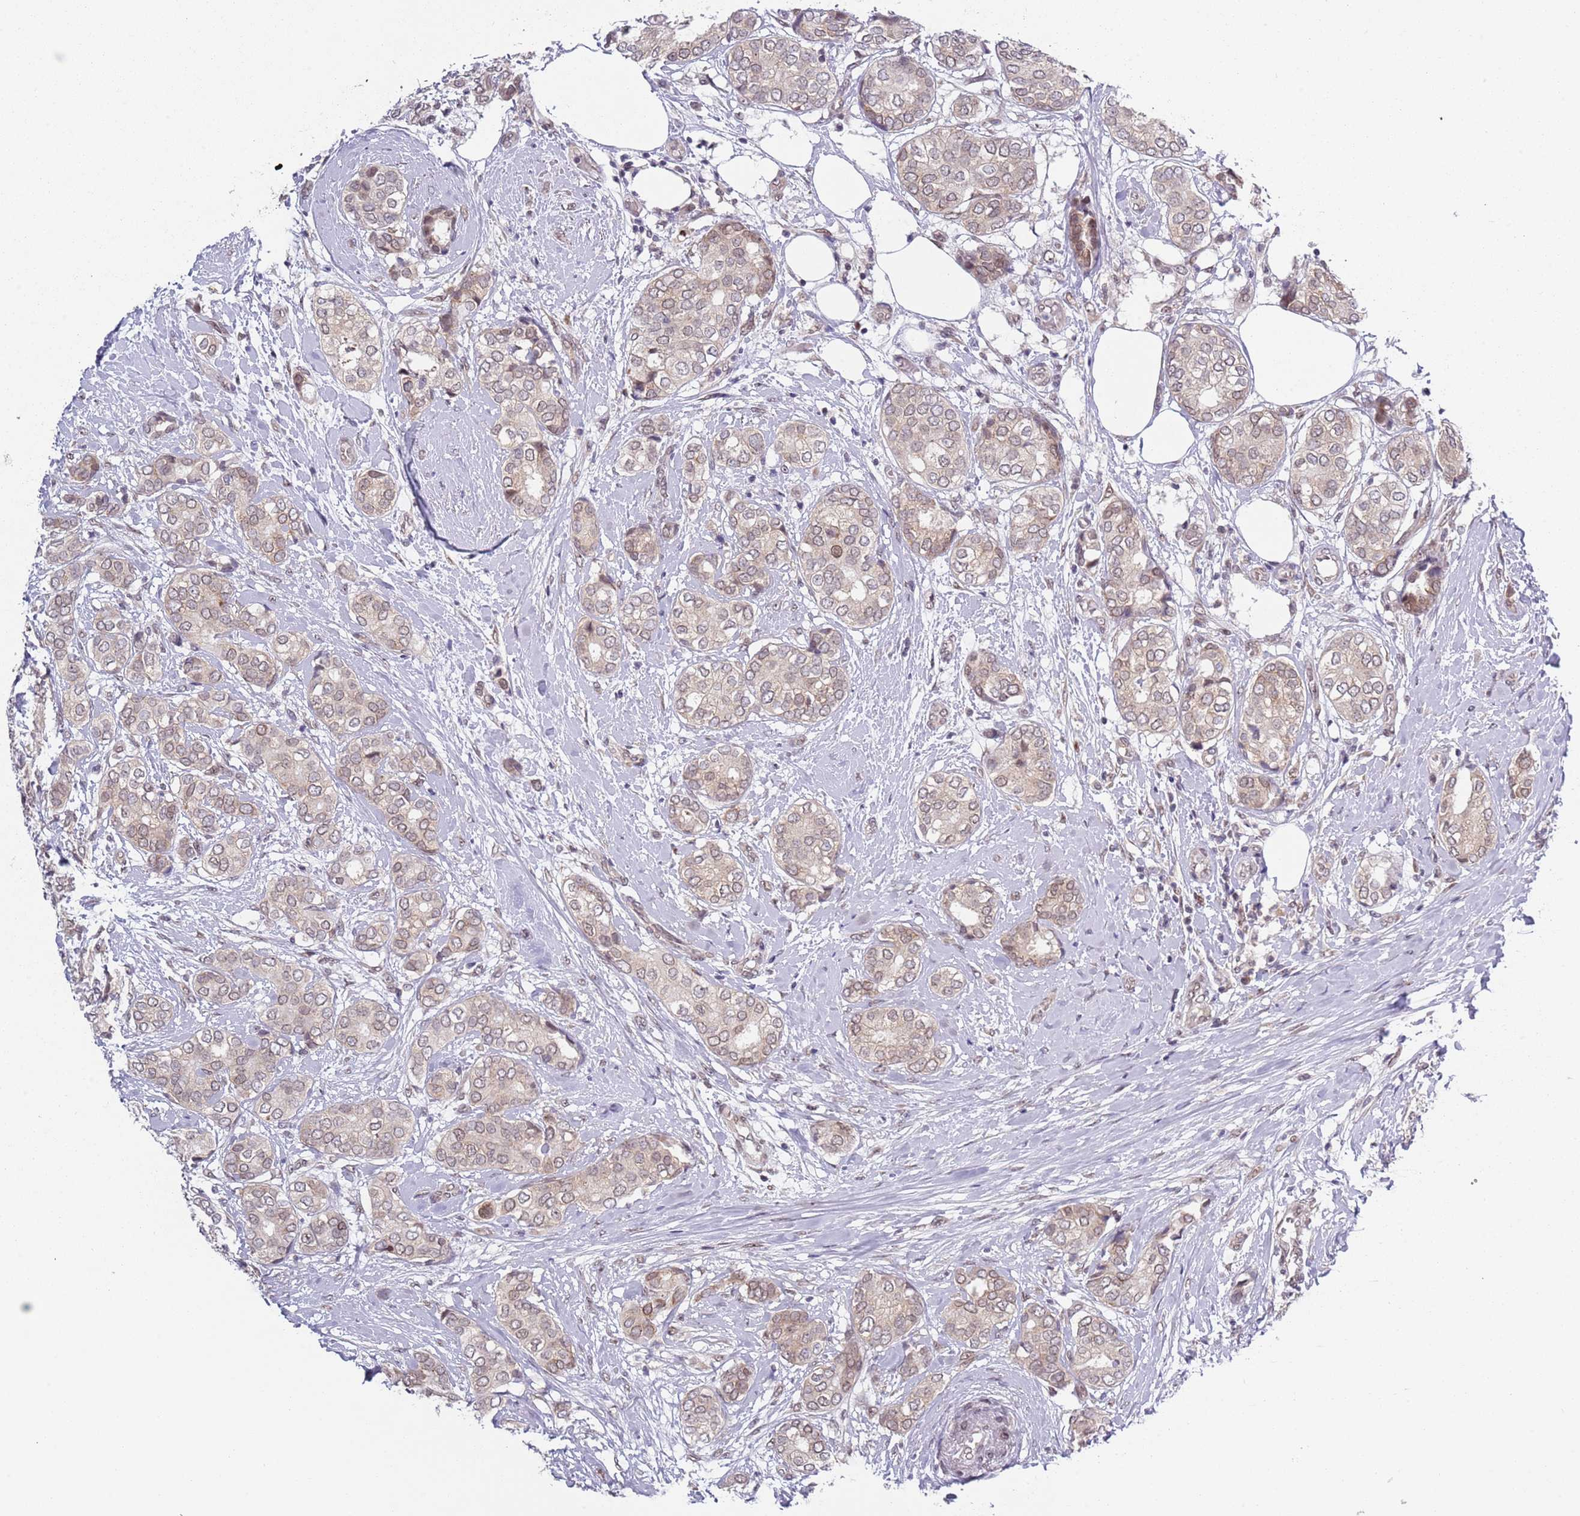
{"staining": {"intensity": "weak", "quantity": "25%-75%", "location": "nuclear"}, "tissue": "breast cancer", "cell_type": "Tumor cells", "image_type": "cancer", "snomed": [{"axis": "morphology", "description": "Duct carcinoma"}, {"axis": "topography", "description": "Breast"}], "caption": "This is a photomicrograph of IHC staining of infiltrating ductal carcinoma (breast), which shows weak positivity in the nuclear of tumor cells.", "gene": "SLC25A32", "patient": {"sex": "female", "age": 73}}